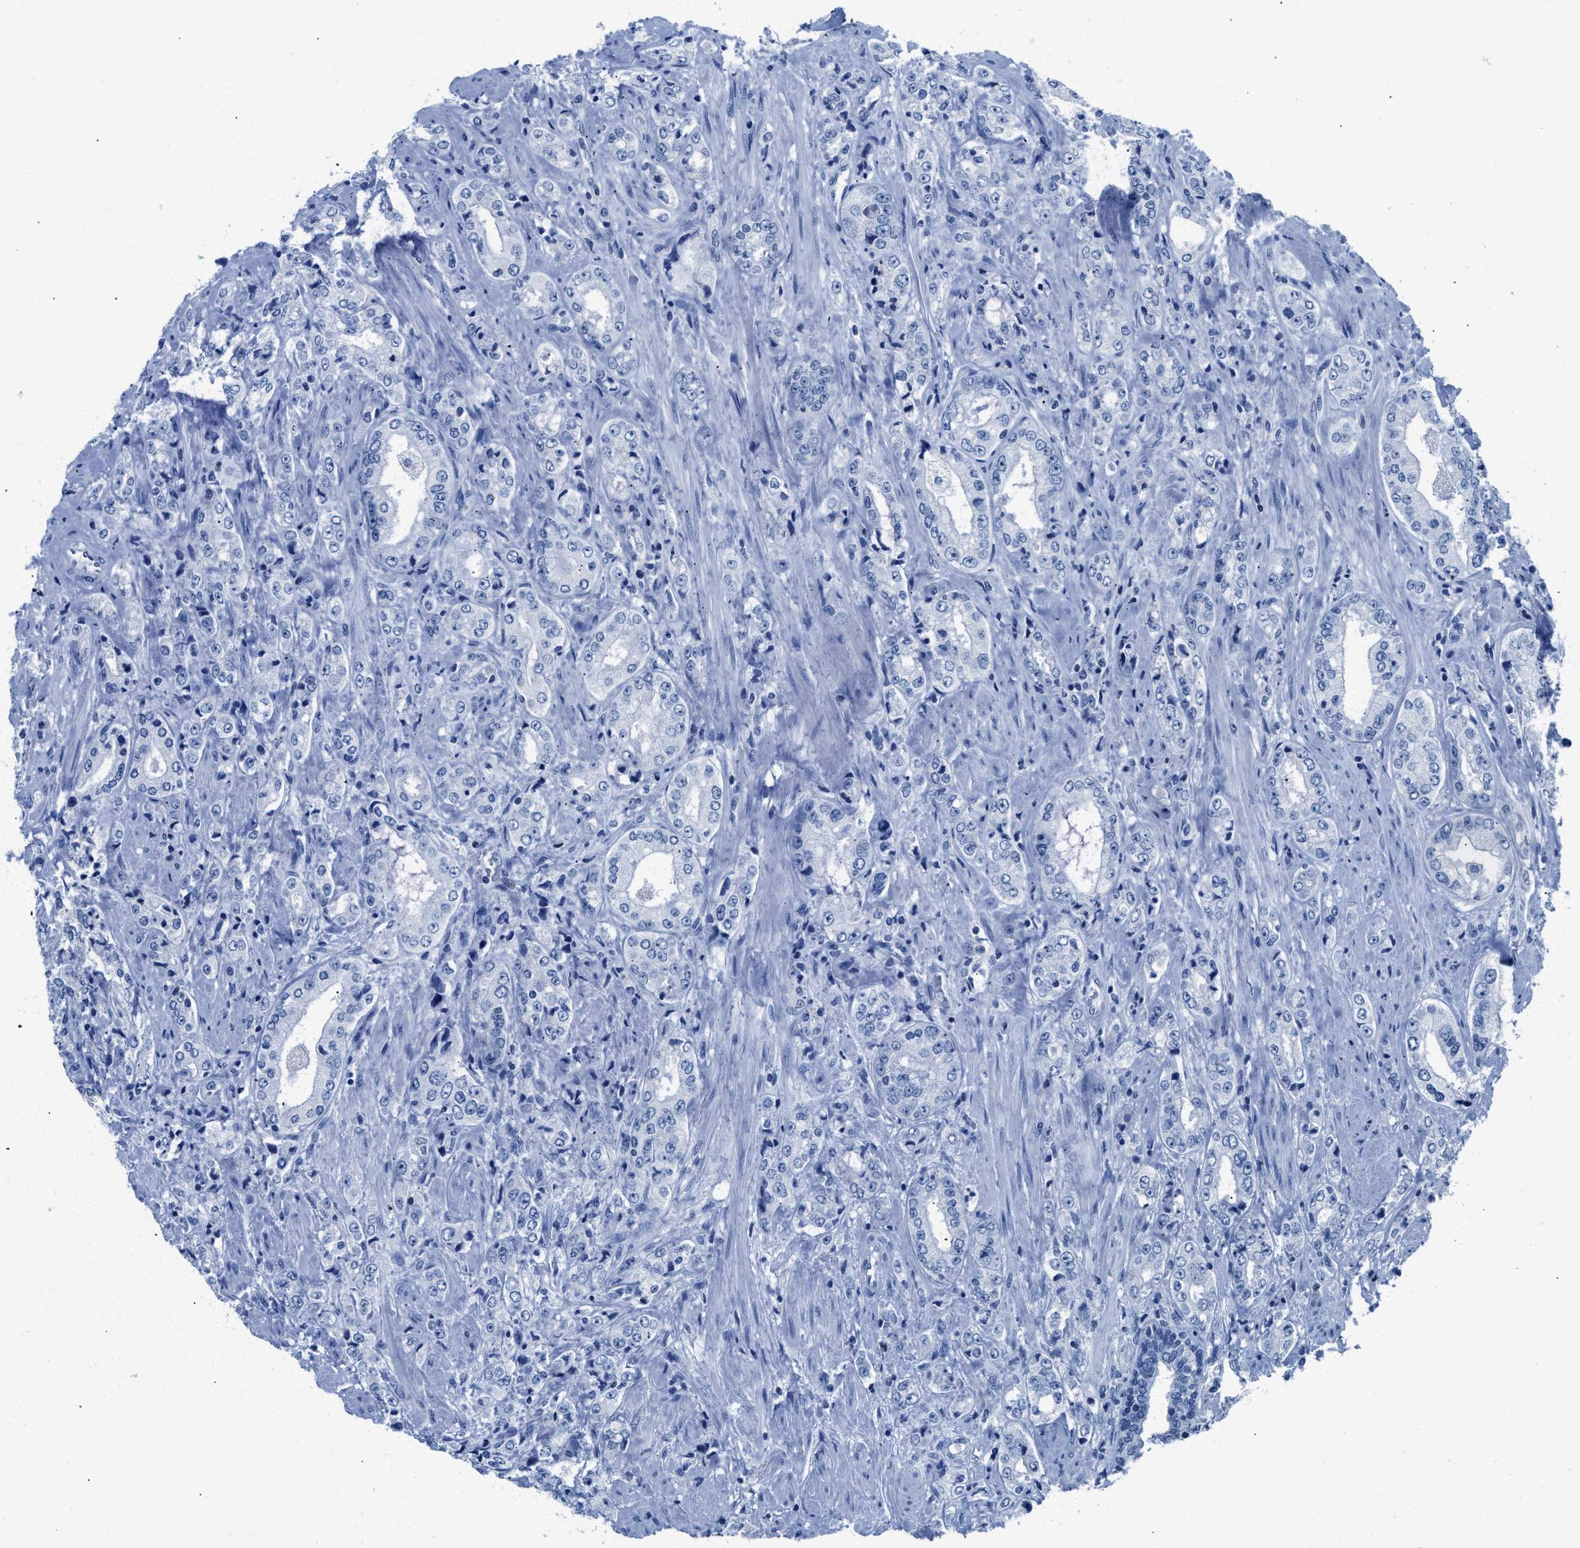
{"staining": {"intensity": "negative", "quantity": "none", "location": "none"}, "tissue": "prostate cancer", "cell_type": "Tumor cells", "image_type": "cancer", "snomed": [{"axis": "morphology", "description": "Adenocarcinoma, High grade"}, {"axis": "topography", "description": "Prostate"}], "caption": "A histopathology image of prostate cancer stained for a protein reveals no brown staining in tumor cells. Nuclei are stained in blue.", "gene": "NFATC2", "patient": {"sex": "male", "age": 61}}